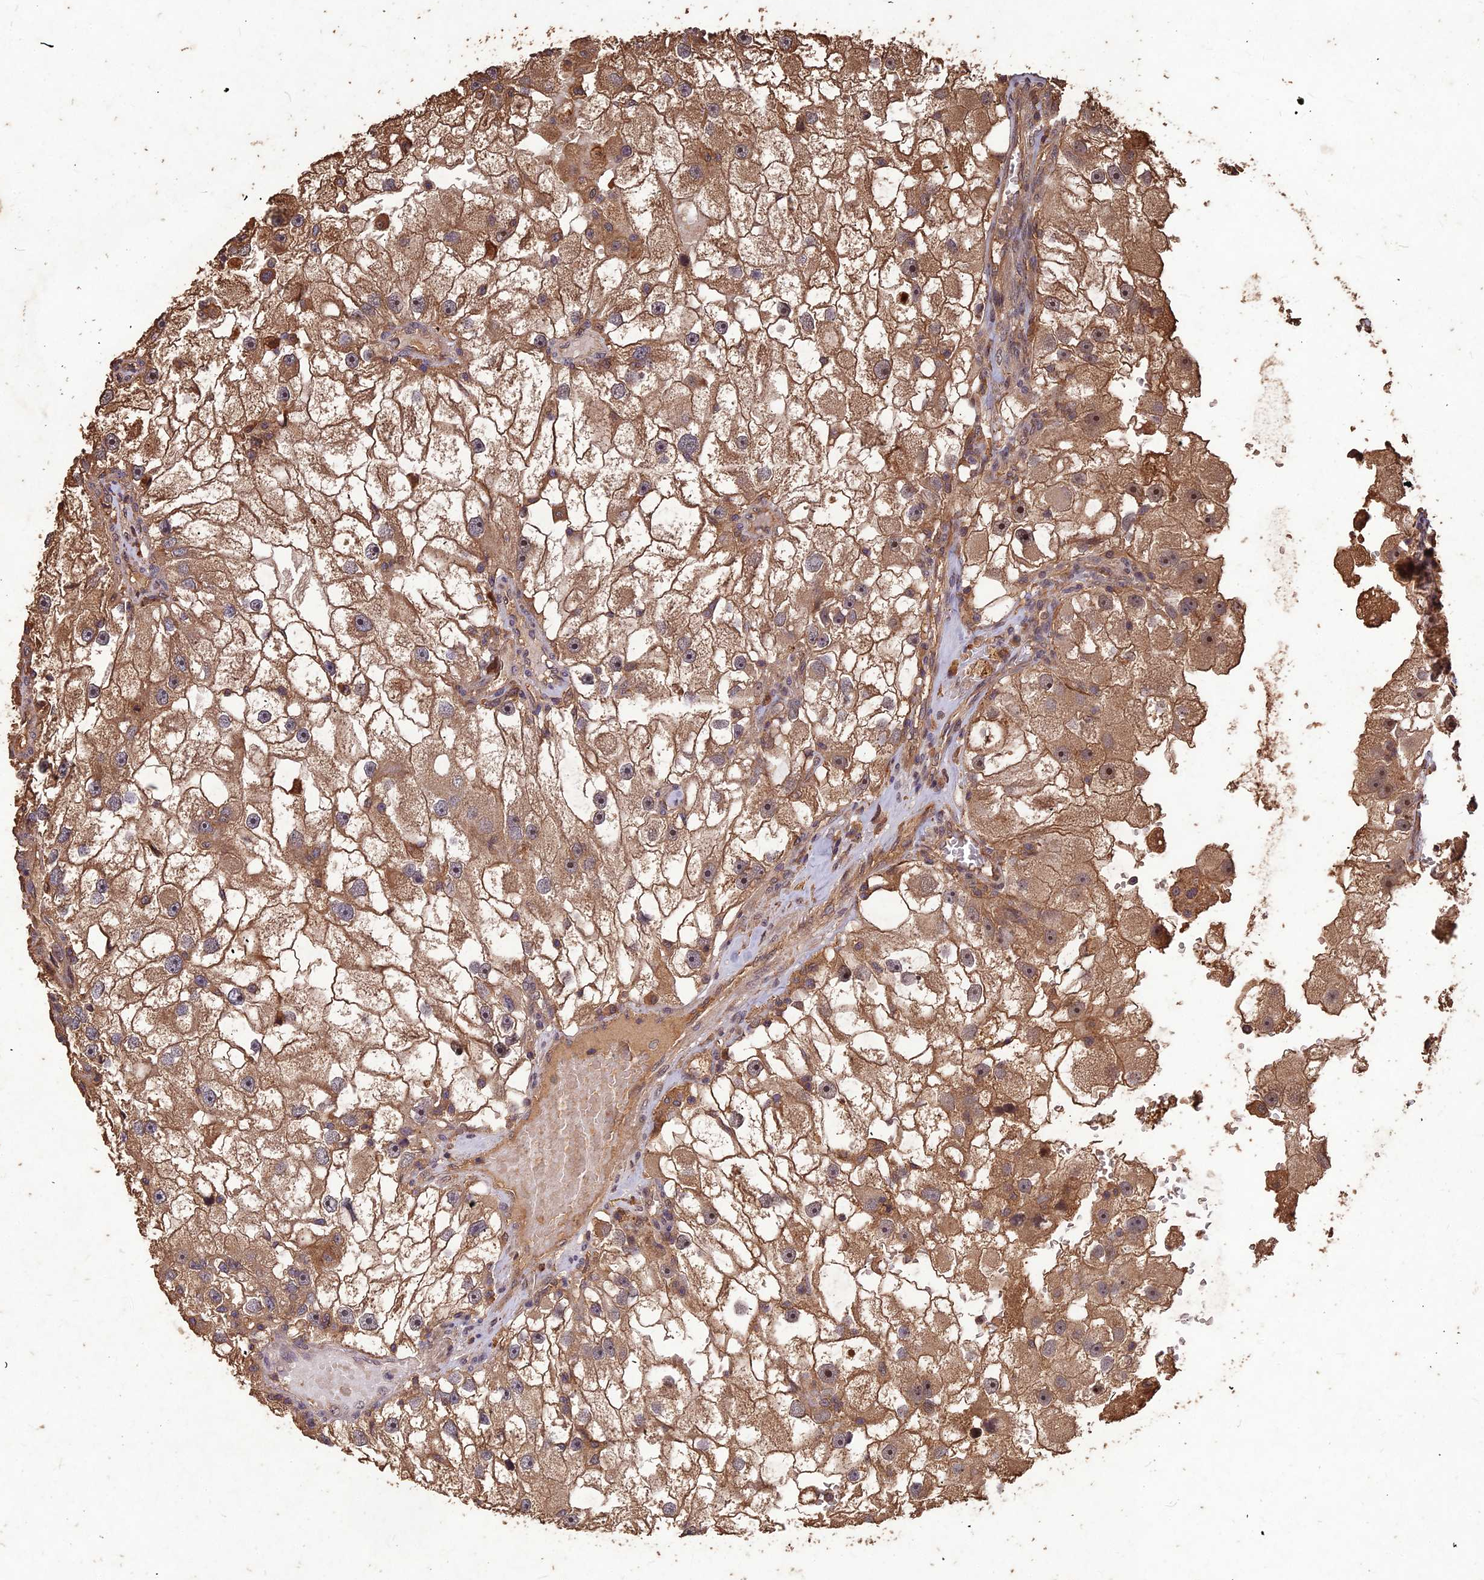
{"staining": {"intensity": "moderate", "quantity": ">75%", "location": "cytoplasmic/membranous,nuclear"}, "tissue": "renal cancer", "cell_type": "Tumor cells", "image_type": "cancer", "snomed": [{"axis": "morphology", "description": "Adenocarcinoma, NOS"}, {"axis": "topography", "description": "Kidney"}], "caption": "Immunohistochemistry (IHC) image of human renal cancer (adenocarcinoma) stained for a protein (brown), which shows medium levels of moderate cytoplasmic/membranous and nuclear staining in approximately >75% of tumor cells.", "gene": "SYMPK", "patient": {"sex": "male", "age": 63}}